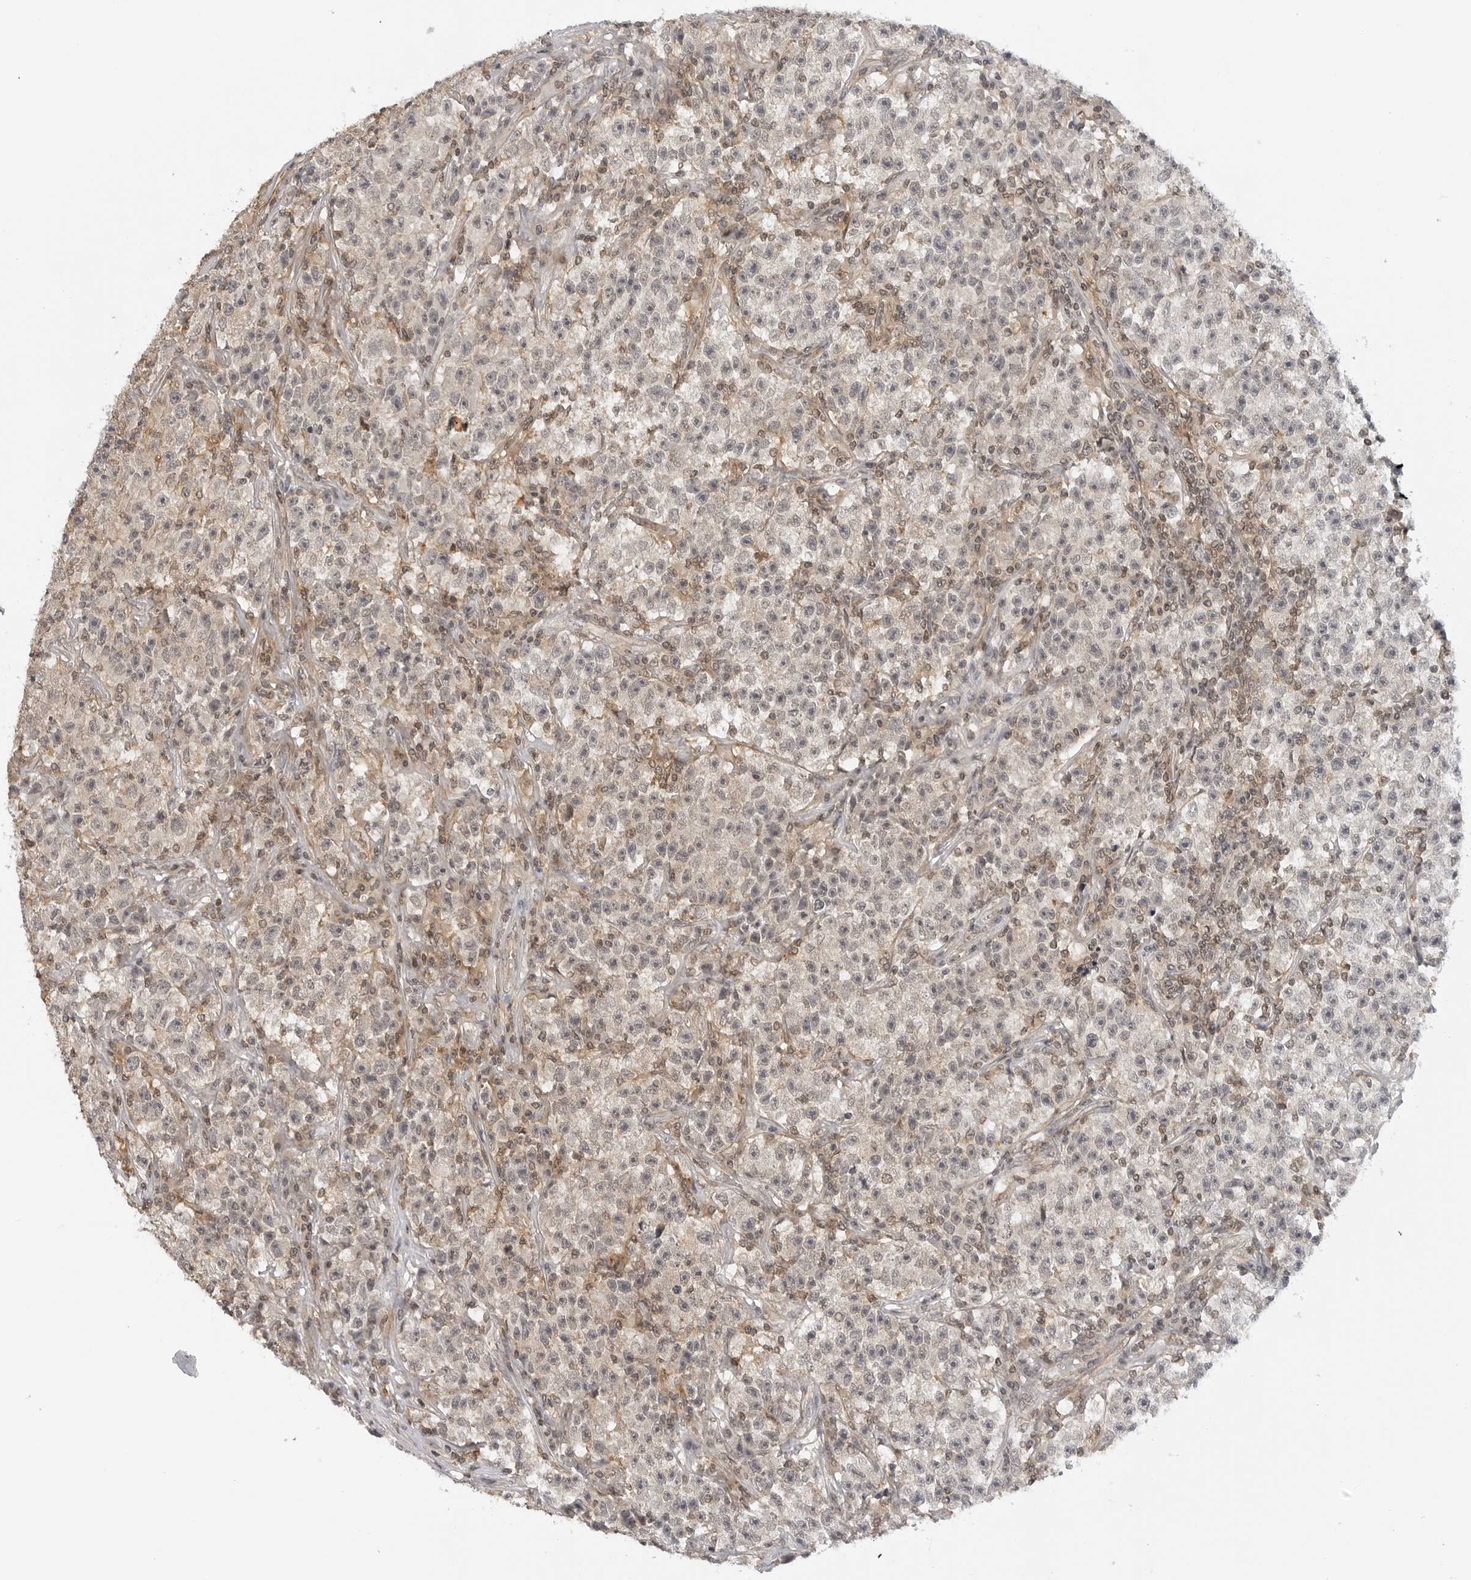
{"staining": {"intensity": "weak", "quantity": "<25%", "location": "cytoplasmic/membranous"}, "tissue": "testis cancer", "cell_type": "Tumor cells", "image_type": "cancer", "snomed": [{"axis": "morphology", "description": "Seminoma, NOS"}, {"axis": "topography", "description": "Testis"}], "caption": "Immunohistochemistry (IHC) of testis seminoma demonstrates no positivity in tumor cells.", "gene": "MAP2K5", "patient": {"sex": "male", "age": 22}}